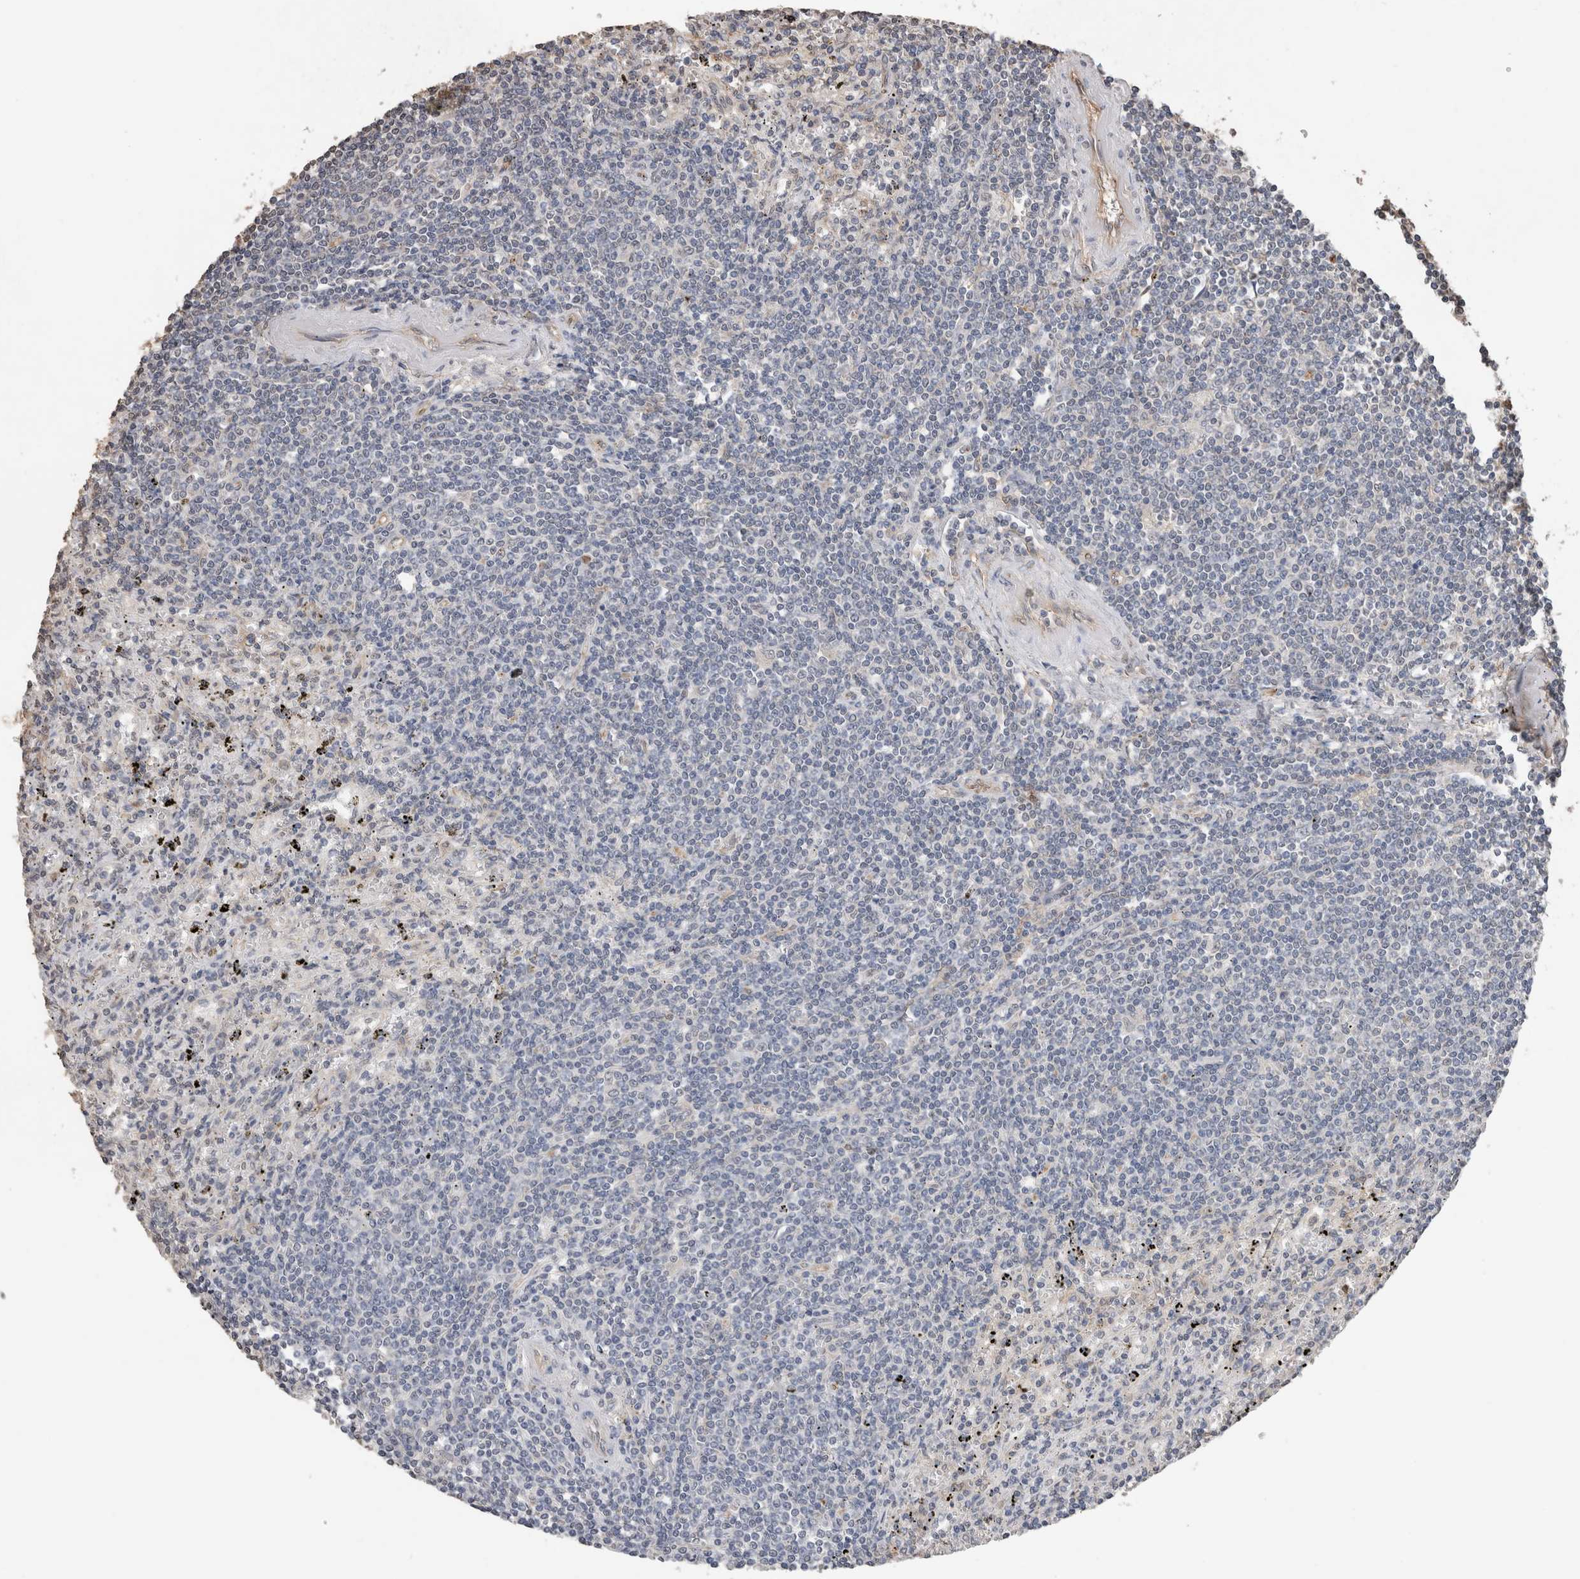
{"staining": {"intensity": "negative", "quantity": "none", "location": "none"}, "tissue": "lymphoma", "cell_type": "Tumor cells", "image_type": "cancer", "snomed": [{"axis": "morphology", "description": "Malignant lymphoma, non-Hodgkin's type, Low grade"}, {"axis": "topography", "description": "Spleen"}], "caption": "A photomicrograph of lymphoma stained for a protein reveals no brown staining in tumor cells.", "gene": "S100A10", "patient": {"sex": "male", "age": 76}}